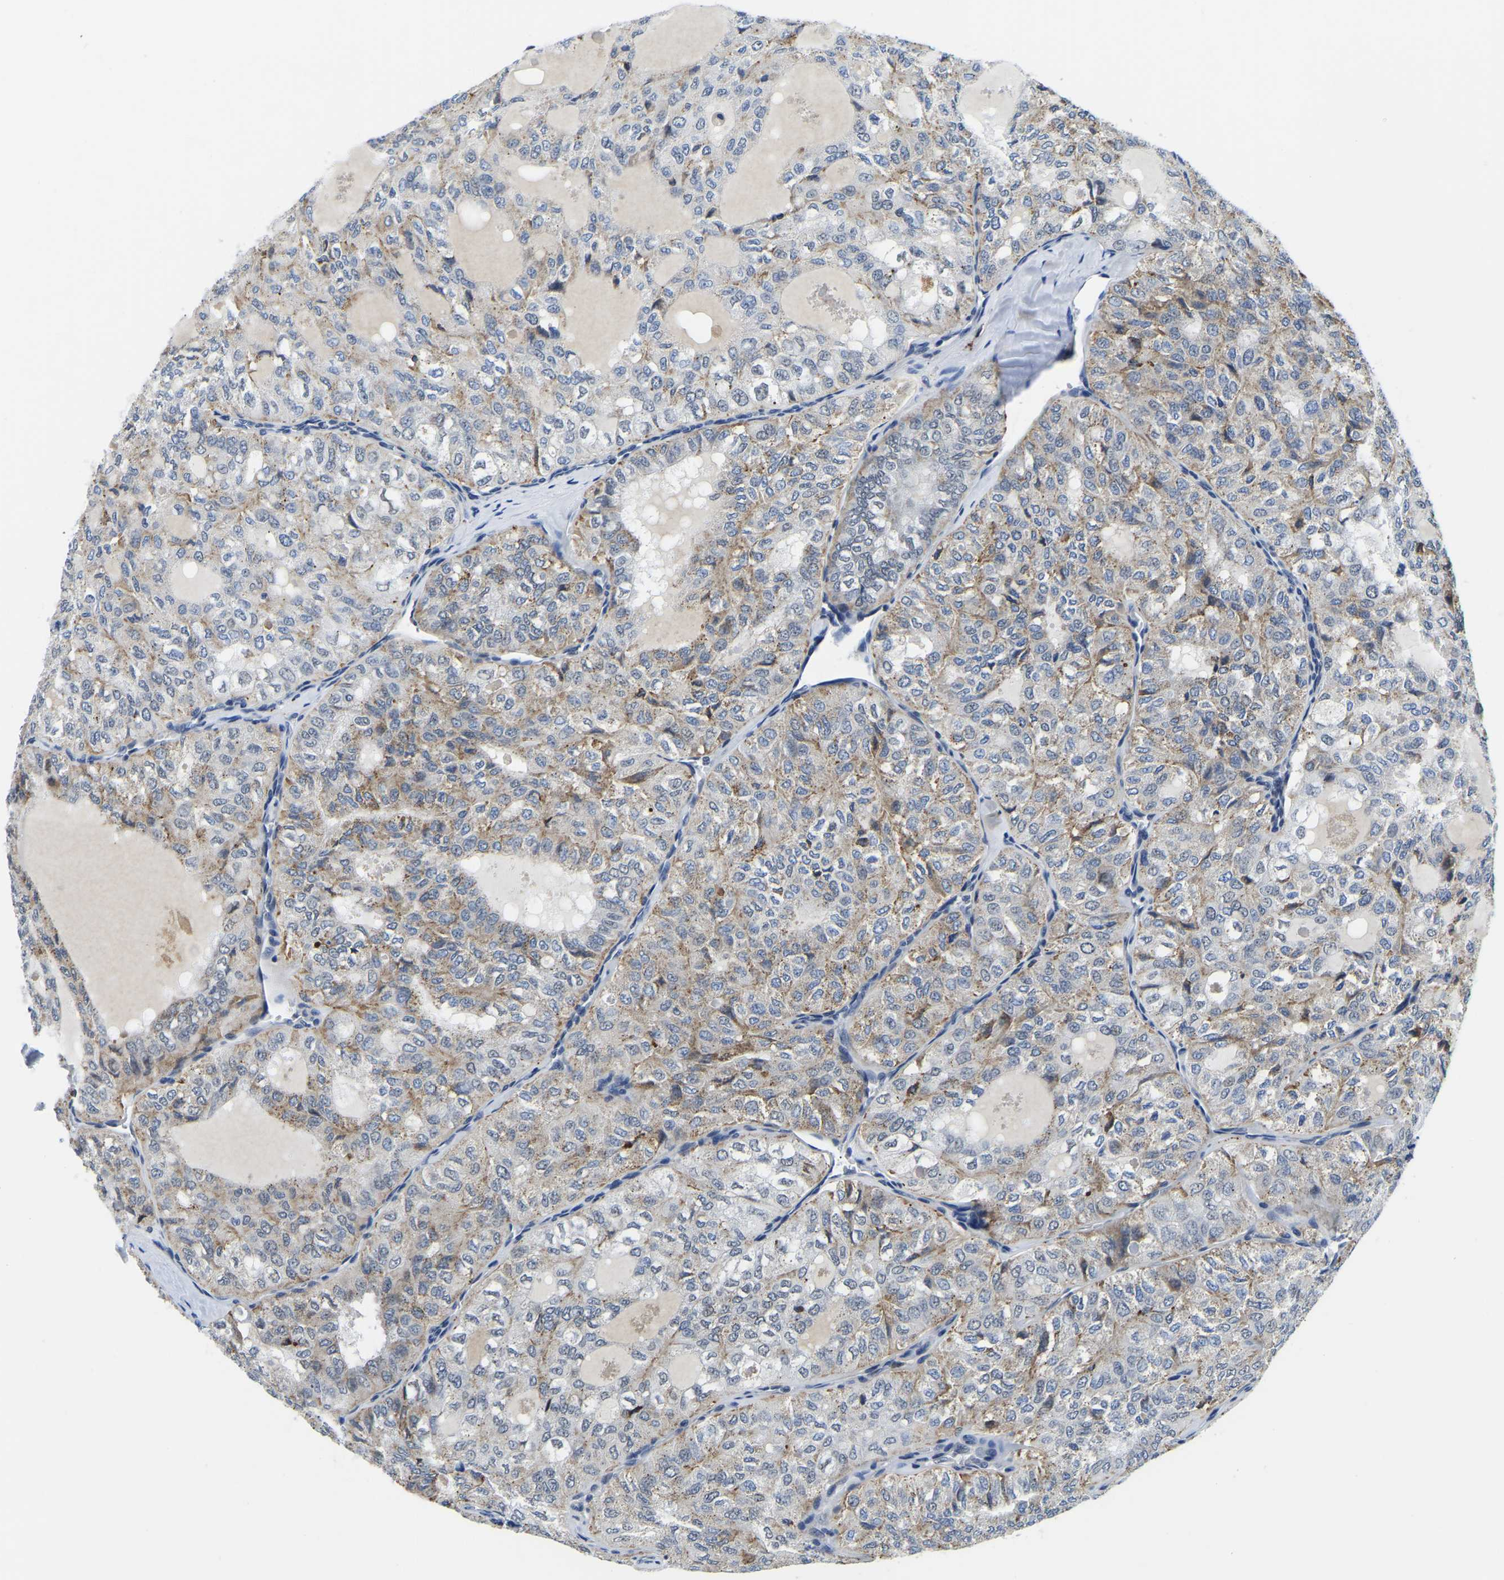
{"staining": {"intensity": "weak", "quantity": "25%-75%", "location": "cytoplasmic/membranous"}, "tissue": "thyroid cancer", "cell_type": "Tumor cells", "image_type": "cancer", "snomed": [{"axis": "morphology", "description": "Follicular adenoma carcinoma, NOS"}, {"axis": "topography", "description": "Thyroid gland"}], "caption": "The micrograph demonstrates staining of thyroid cancer, revealing weak cytoplasmic/membranous protein expression (brown color) within tumor cells.", "gene": "POLDIP3", "patient": {"sex": "male", "age": 75}}